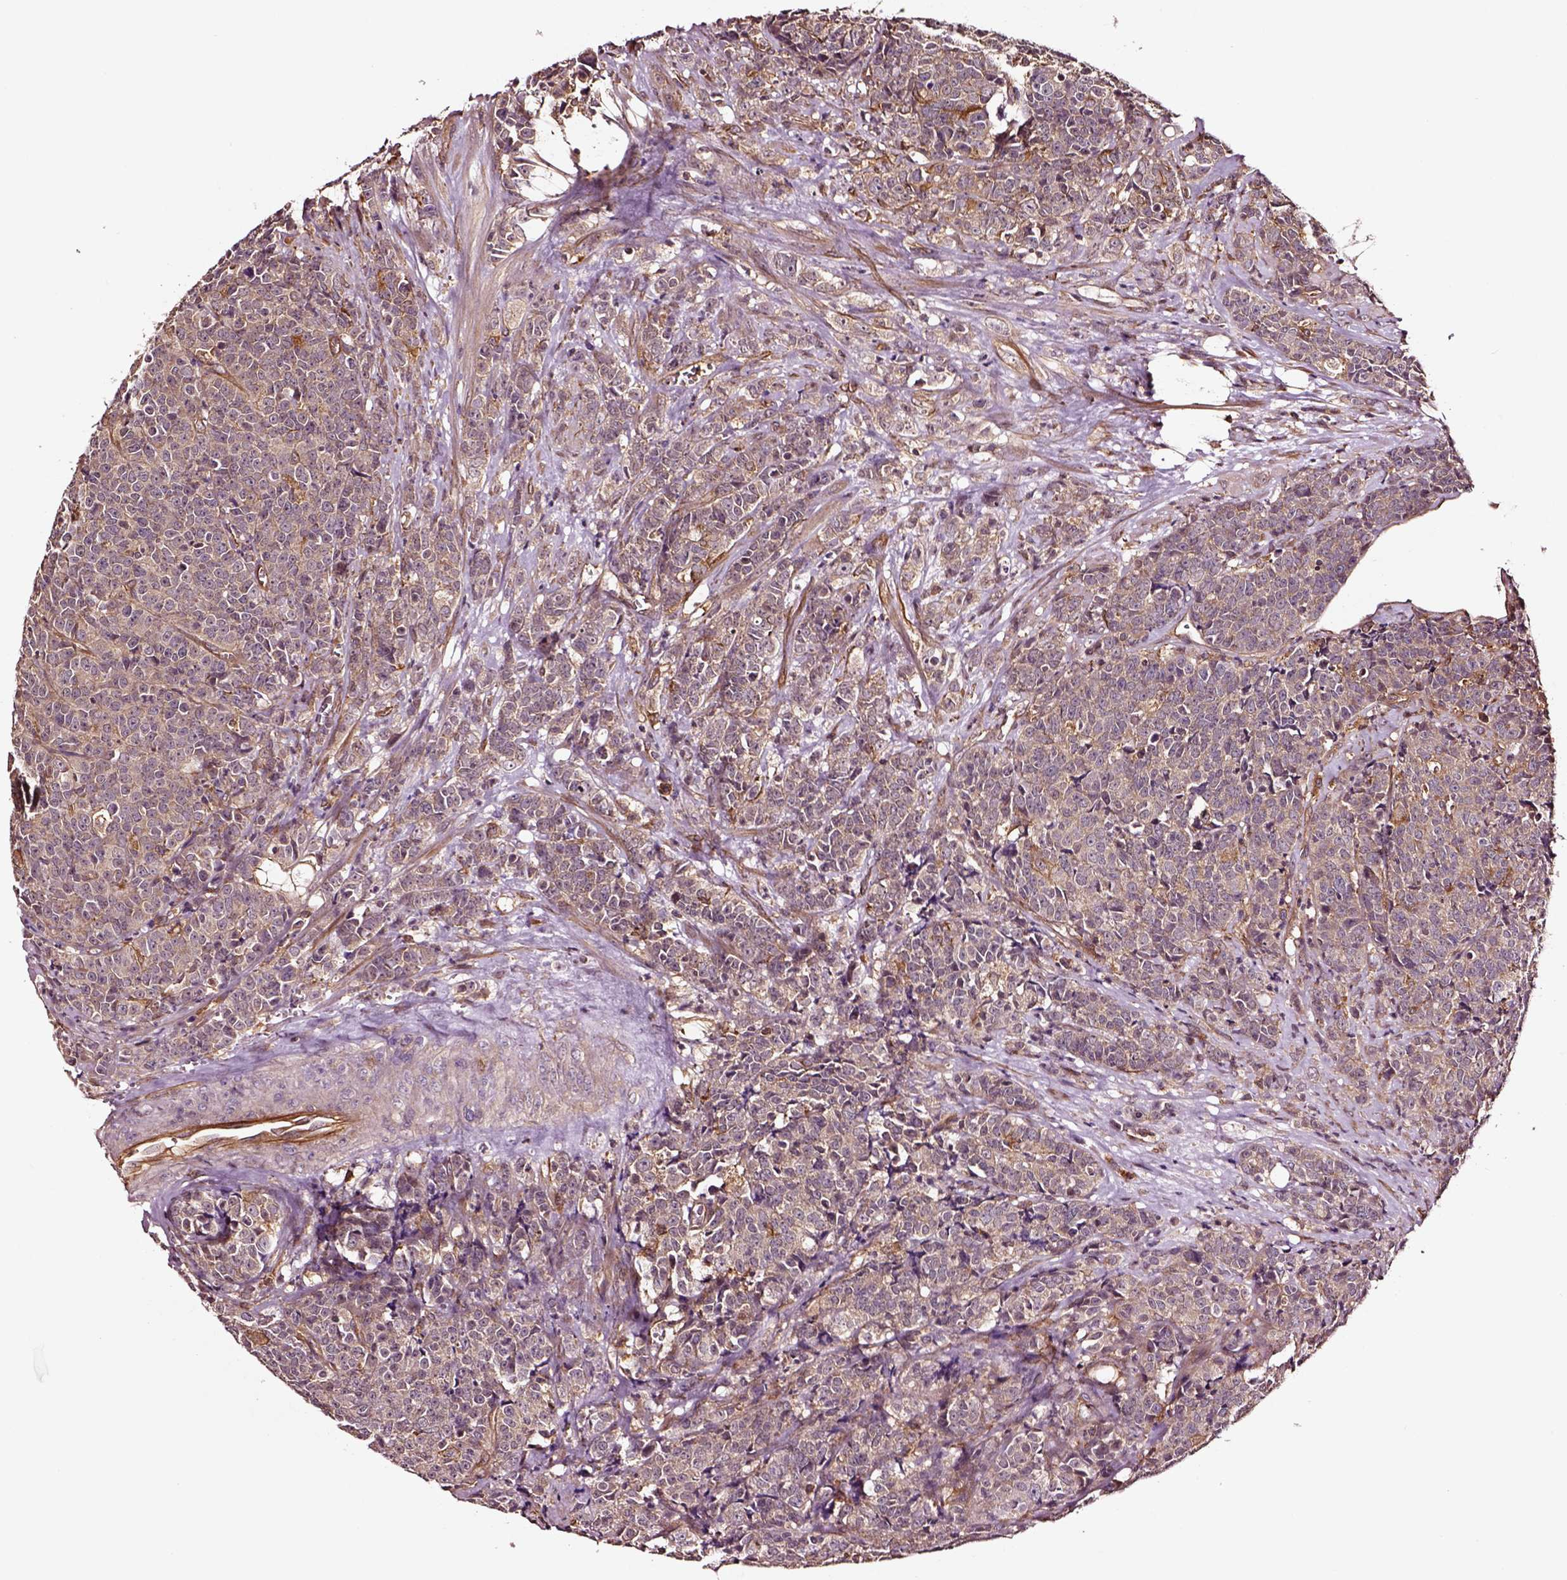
{"staining": {"intensity": "moderate", "quantity": ">75%", "location": "cytoplasmic/membranous"}, "tissue": "prostate cancer", "cell_type": "Tumor cells", "image_type": "cancer", "snomed": [{"axis": "morphology", "description": "Adenocarcinoma, NOS"}, {"axis": "topography", "description": "Prostate"}], "caption": "Approximately >75% of tumor cells in prostate cancer show moderate cytoplasmic/membranous protein staining as visualized by brown immunohistochemical staining.", "gene": "RASSF5", "patient": {"sex": "male", "age": 67}}